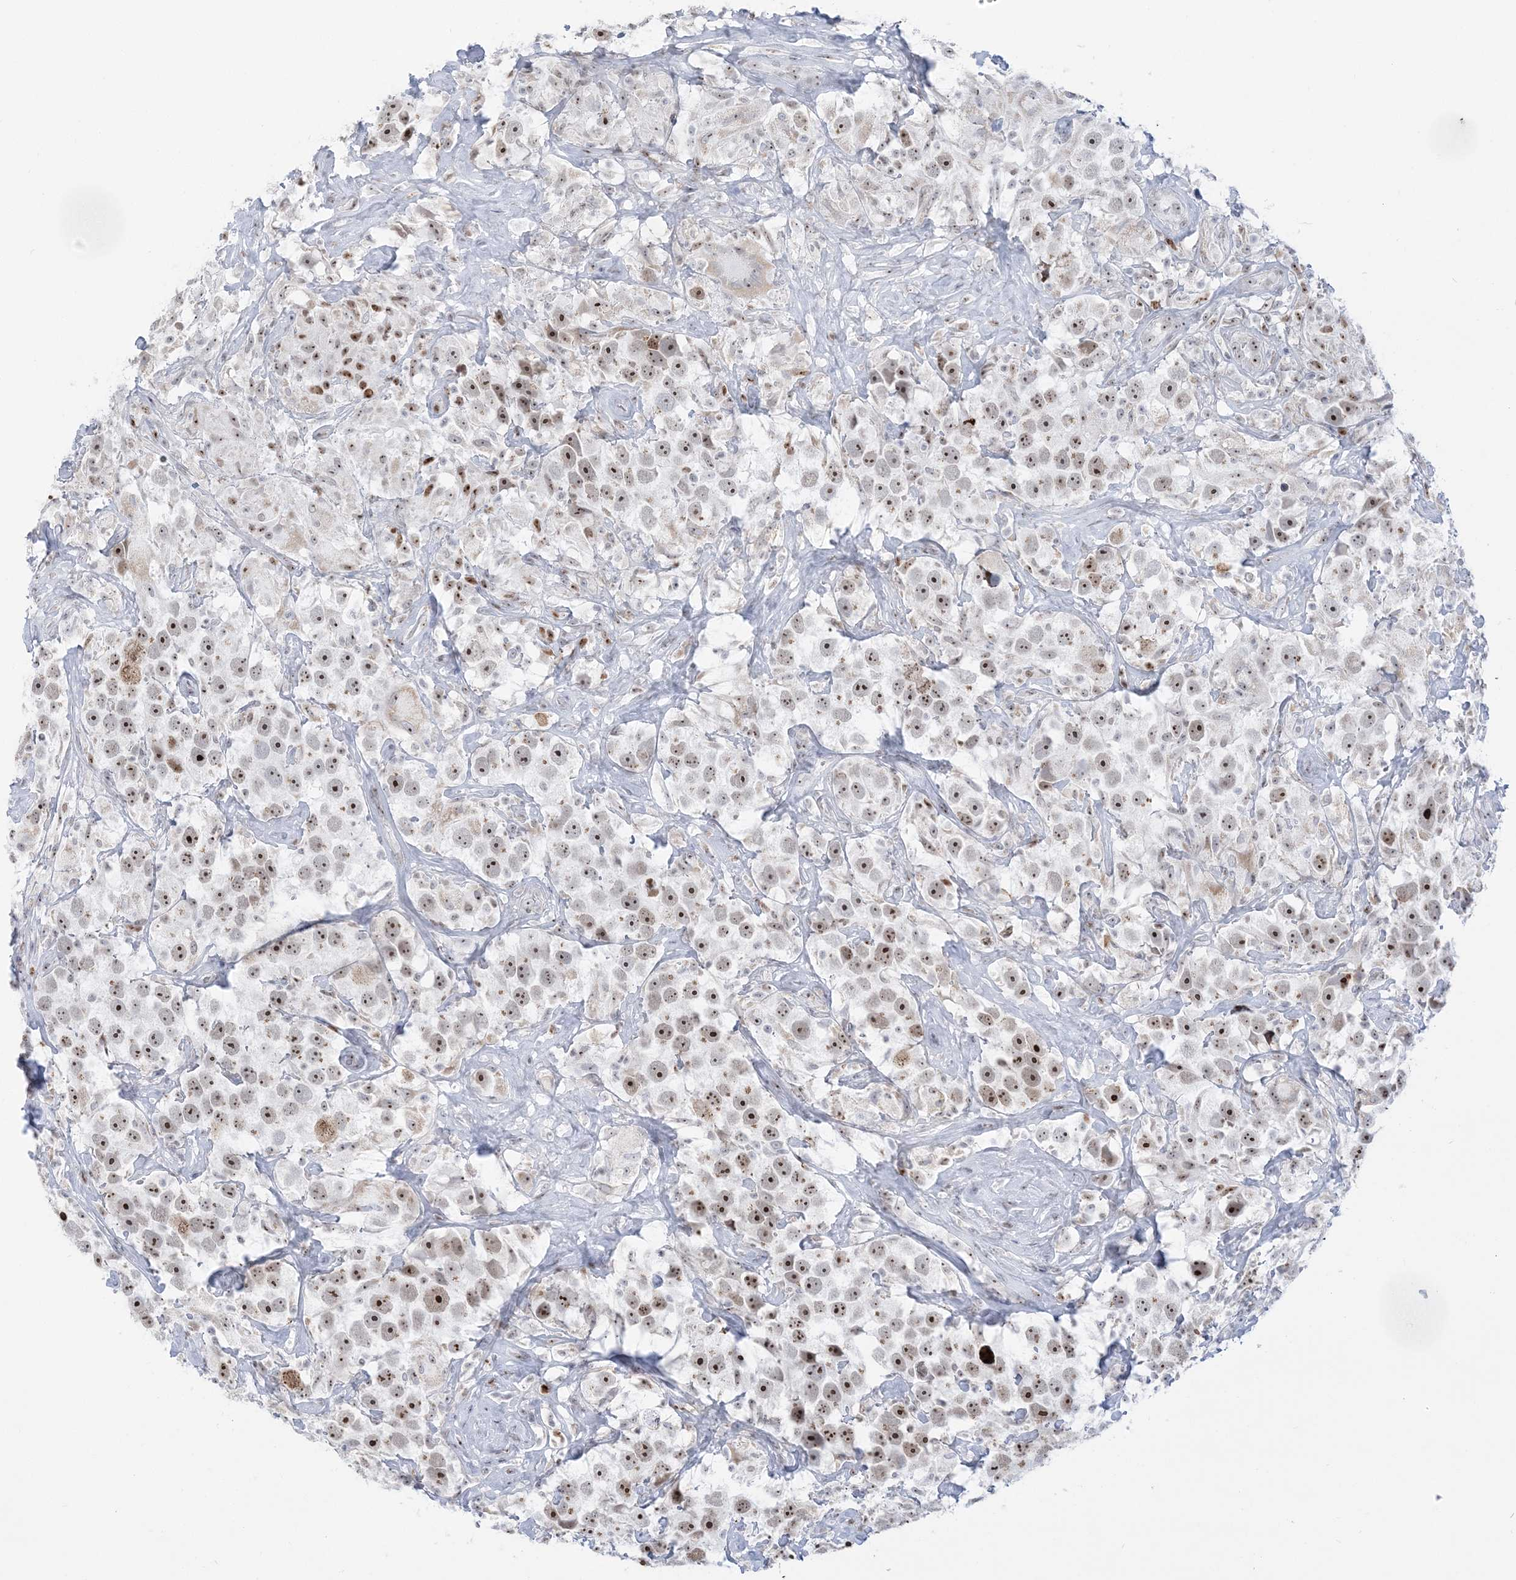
{"staining": {"intensity": "strong", "quantity": ">75%", "location": "nuclear"}, "tissue": "testis cancer", "cell_type": "Tumor cells", "image_type": "cancer", "snomed": [{"axis": "morphology", "description": "Seminoma, NOS"}, {"axis": "topography", "description": "Testis"}], "caption": "Tumor cells demonstrate high levels of strong nuclear staining in about >75% of cells in testis cancer. The staining was performed using DAB (3,3'-diaminobenzidine) to visualize the protein expression in brown, while the nuclei were stained in blue with hematoxylin (Magnification: 20x).", "gene": "DDX21", "patient": {"sex": "male", "age": 49}}